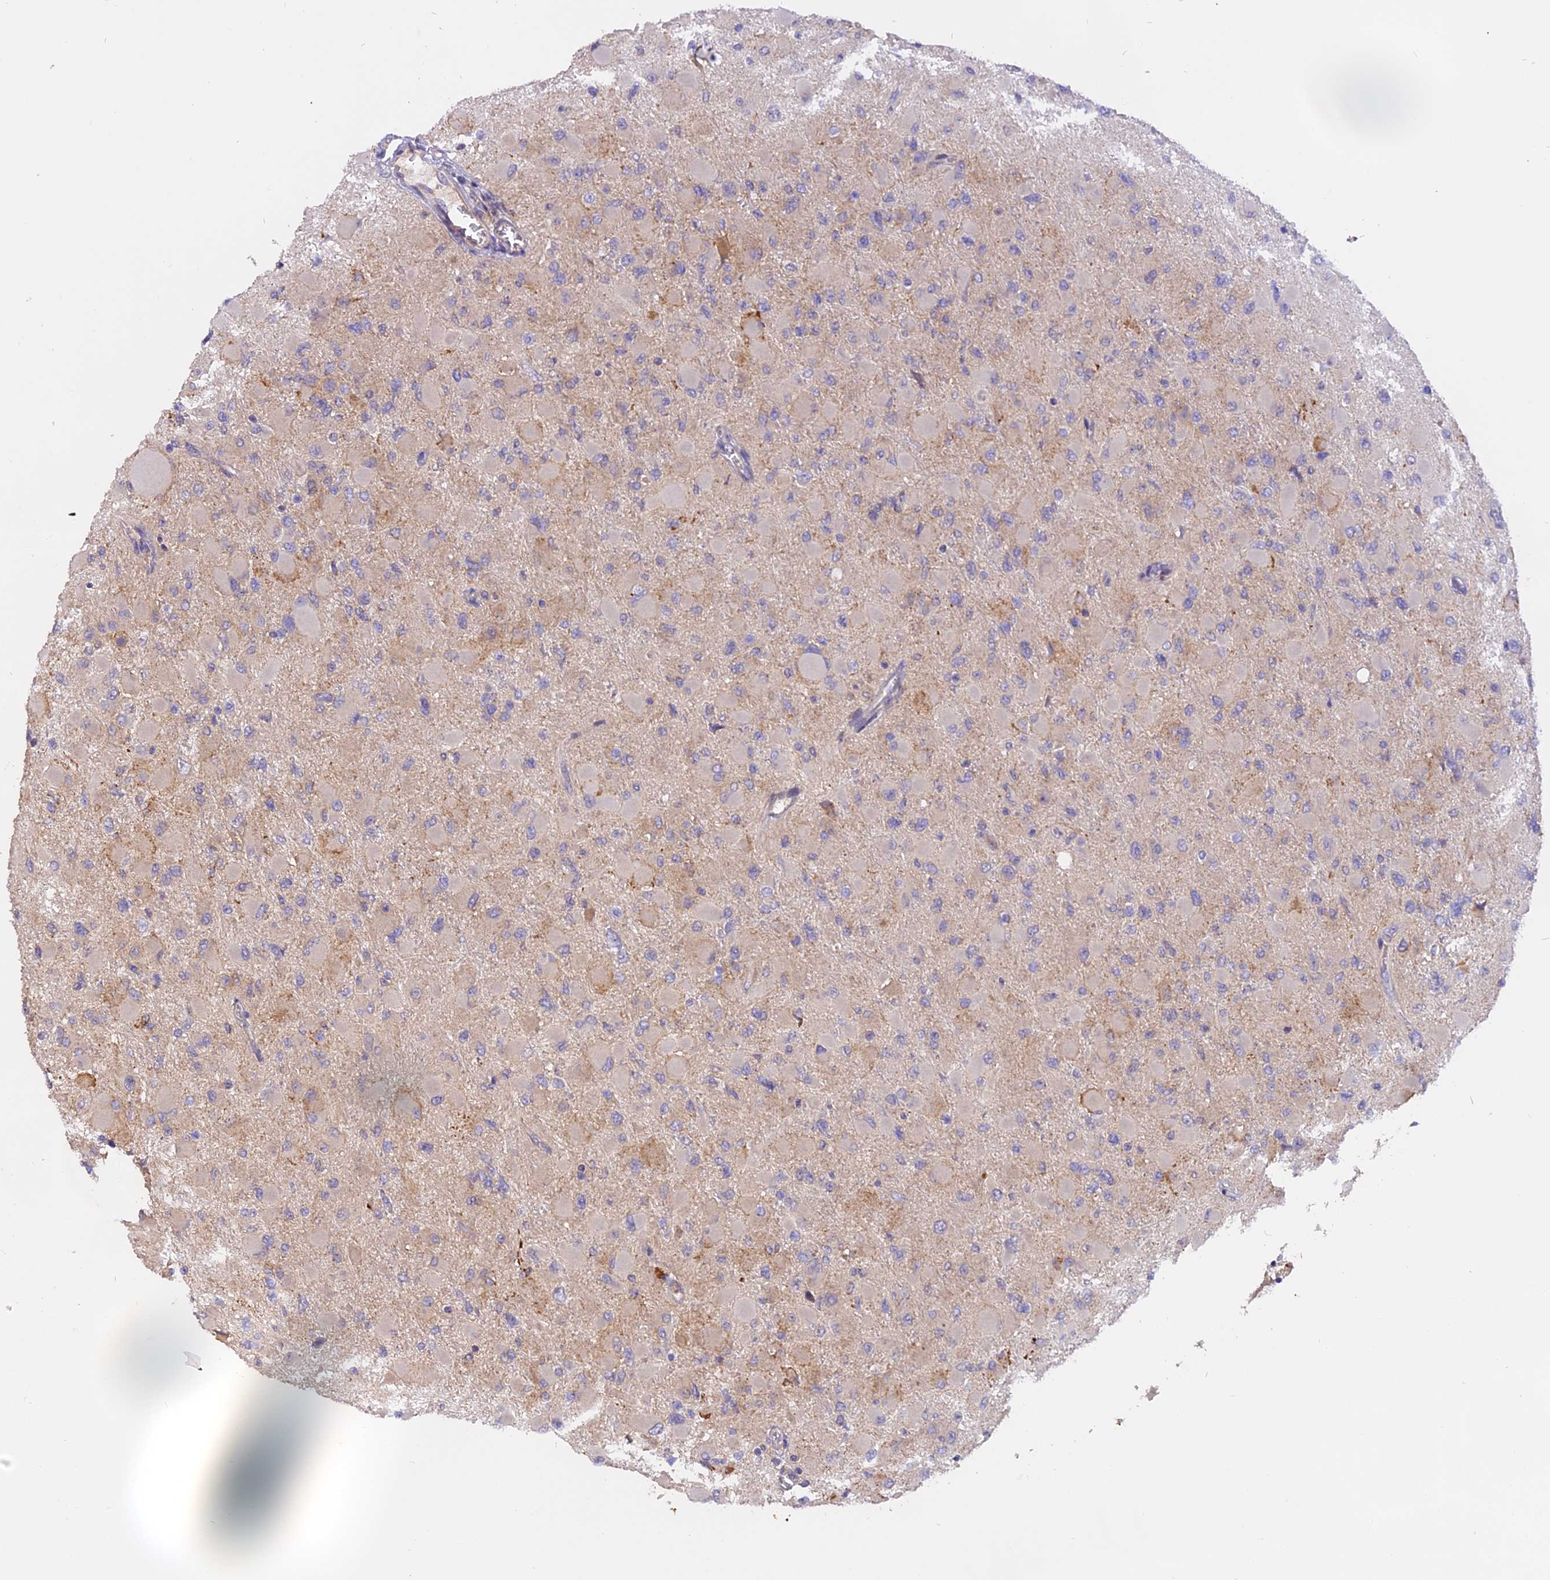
{"staining": {"intensity": "negative", "quantity": "none", "location": "none"}, "tissue": "glioma", "cell_type": "Tumor cells", "image_type": "cancer", "snomed": [{"axis": "morphology", "description": "Glioma, malignant, High grade"}, {"axis": "topography", "description": "Cerebral cortex"}], "caption": "High magnification brightfield microscopy of glioma stained with DAB (brown) and counterstained with hematoxylin (blue): tumor cells show no significant positivity. Nuclei are stained in blue.", "gene": "MEMO1", "patient": {"sex": "female", "age": 36}}